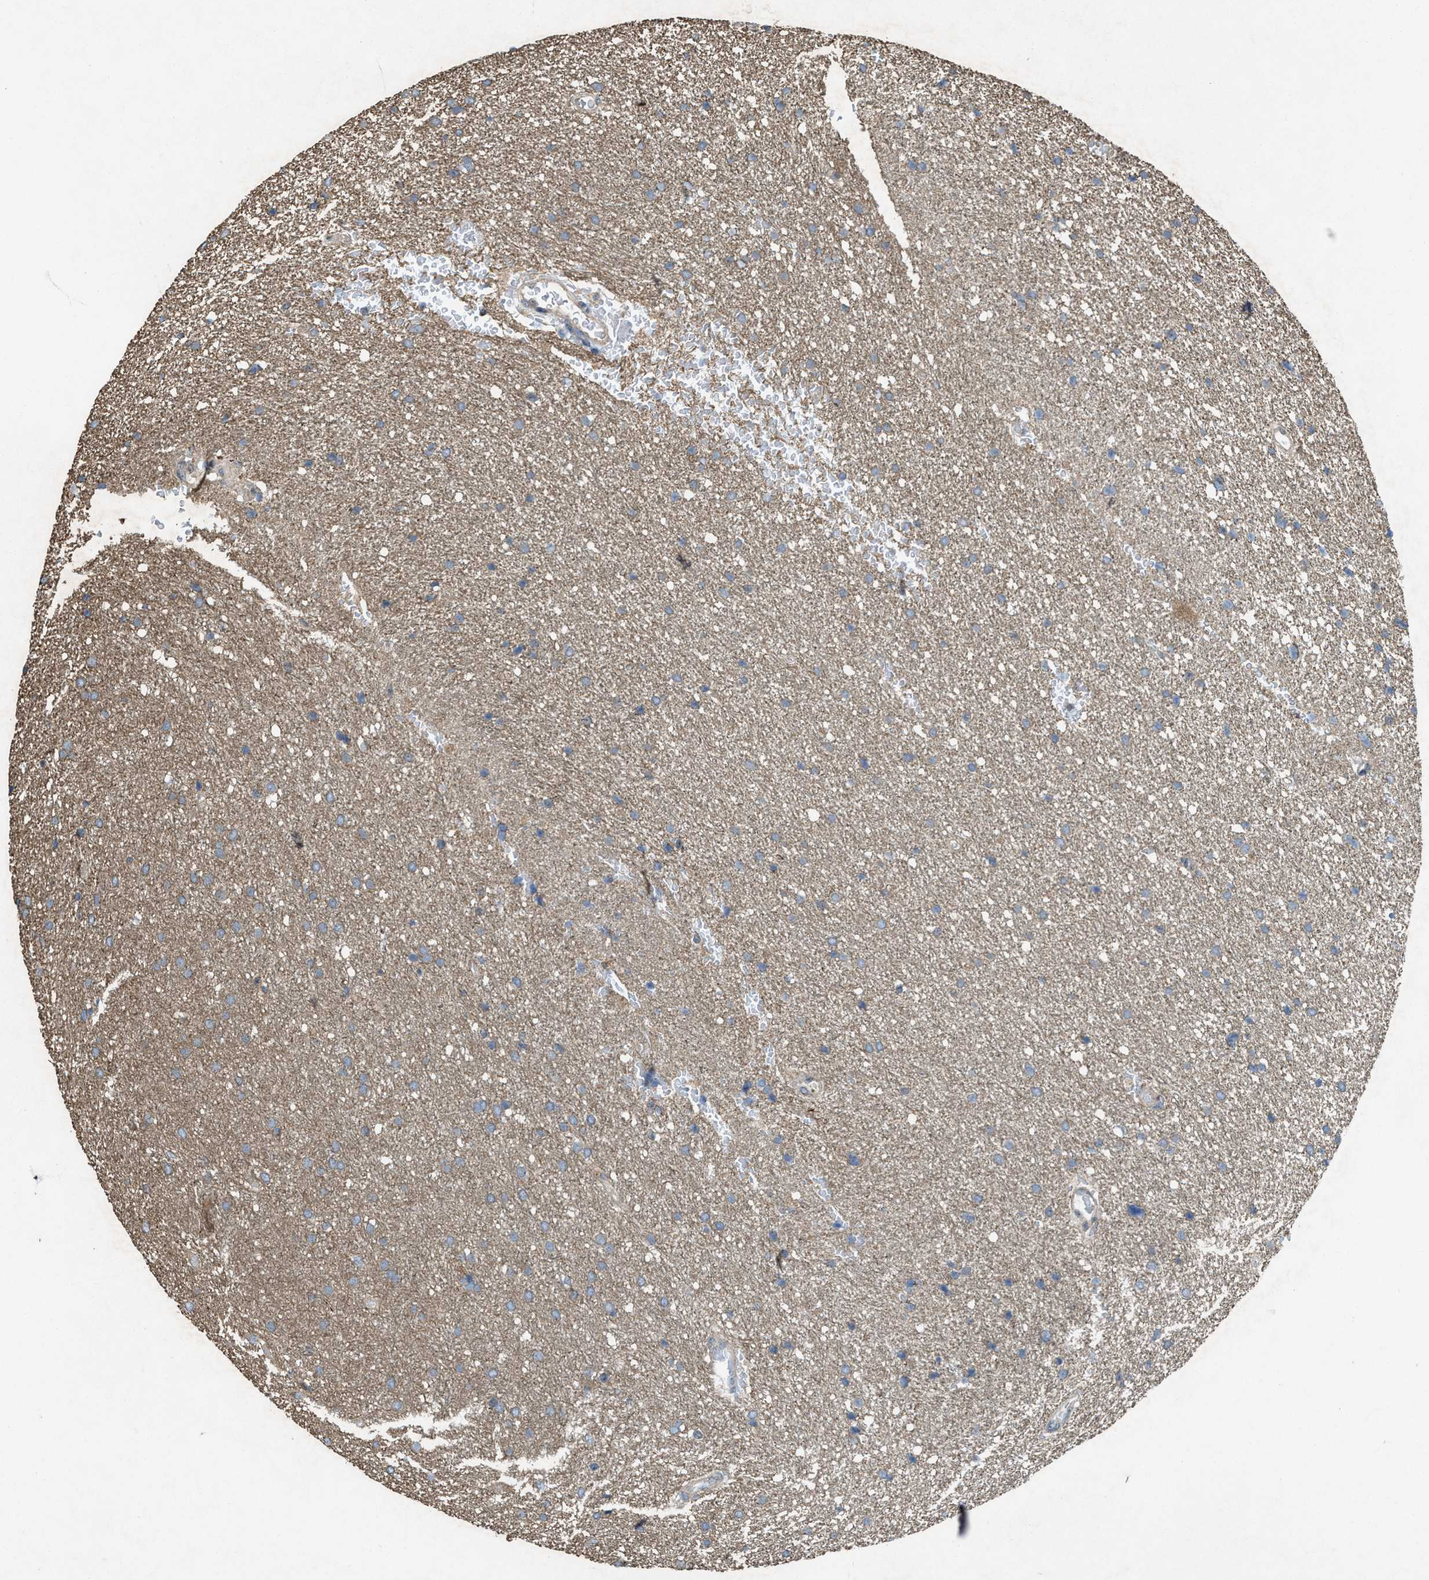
{"staining": {"intensity": "weak", "quantity": "25%-75%", "location": "cytoplasmic/membranous"}, "tissue": "glioma", "cell_type": "Tumor cells", "image_type": "cancer", "snomed": [{"axis": "morphology", "description": "Glioma, malignant, Low grade"}, {"axis": "topography", "description": "Brain"}], "caption": "High-power microscopy captured an IHC photomicrograph of glioma, revealing weak cytoplasmic/membranous expression in approximately 25%-75% of tumor cells. Immunohistochemistry (ihc) stains the protein in brown and the nuclei are stained blue.", "gene": "PDP2", "patient": {"sex": "female", "age": 37}}